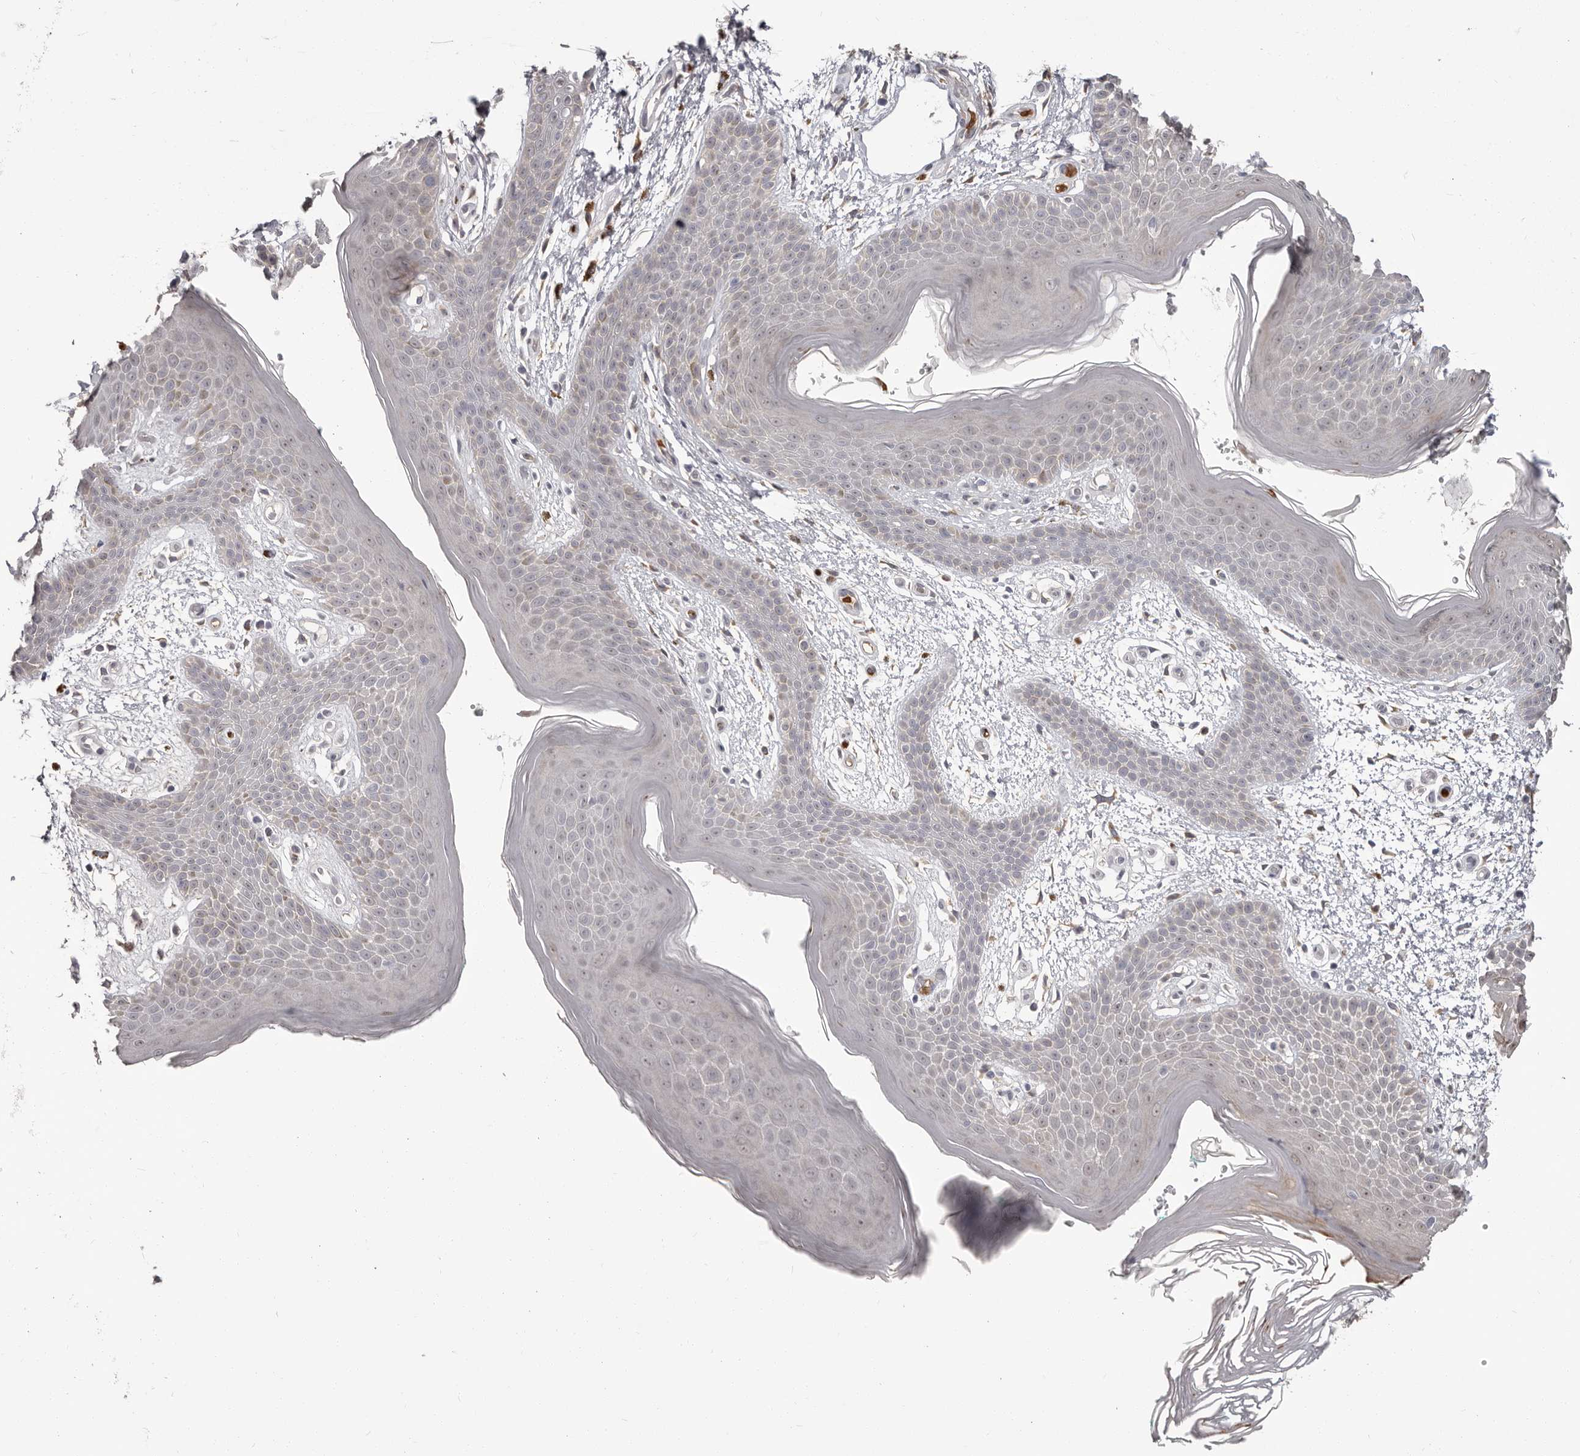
{"staining": {"intensity": "weak", "quantity": "<25%", "location": "nuclear"}, "tissue": "skin", "cell_type": "Epidermal cells", "image_type": "normal", "snomed": [{"axis": "morphology", "description": "Normal tissue, NOS"}, {"axis": "topography", "description": "Anal"}], "caption": "This is a histopathology image of immunohistochemistry (IHC) staining of normal skin, which shows no expression in epidermal cells.", "gene": "GPR157", "patient": {"sex": "male", "age": 74}}